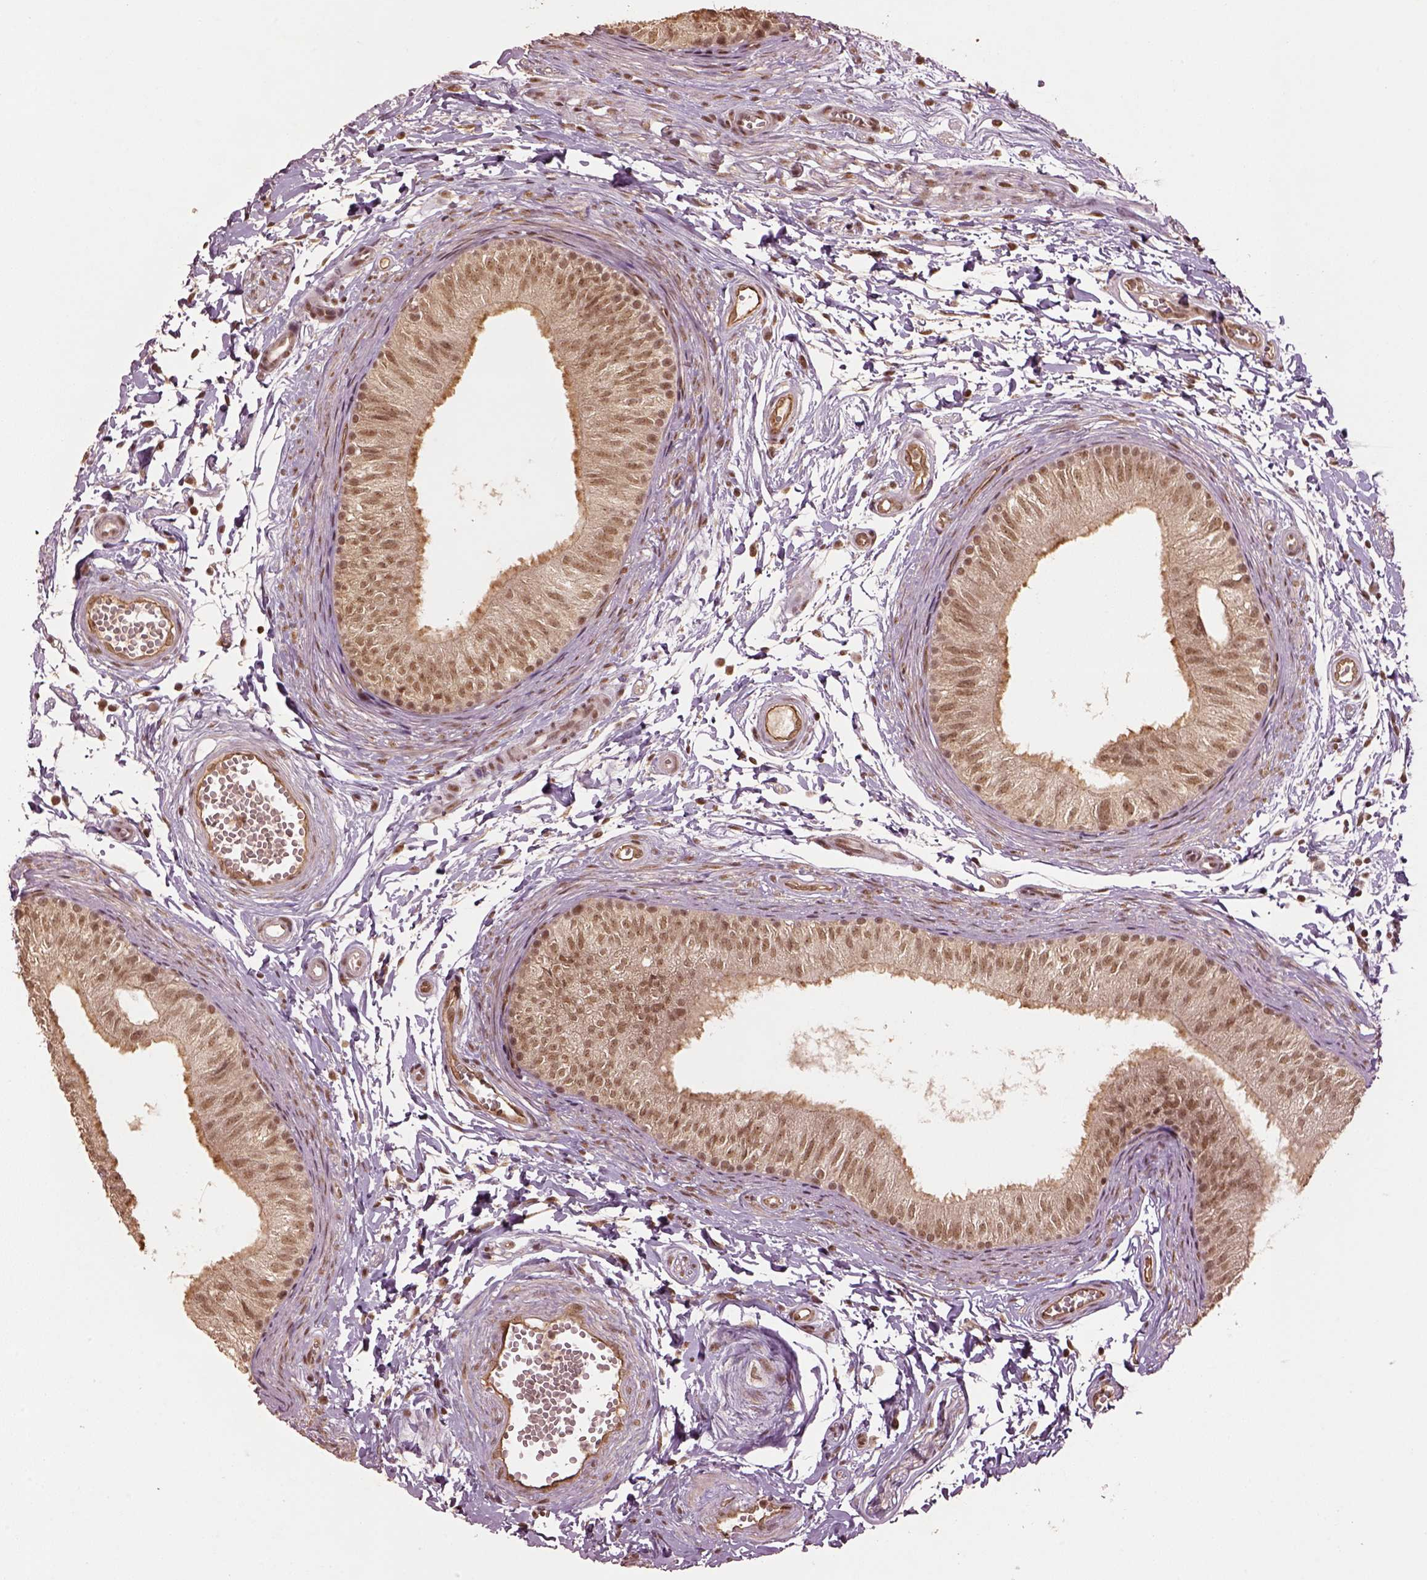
{"staining": {"intensity": "moderate", "quantity": ">75%", "location": "nuclear"}, "tissue": "epididymis", "cell_type": "Glandular cells", "image_type": "normal", "snomed": [{"axis": "morphology", "description": "Normal tissue, NOS"}, {"axis": "topography", "description": "Epididymis"}], "caption": "Protein analysis of benign epididymis shows moderate nuclear positivity in about >75% of glandular cells. The protein is stained brown, and the nuclei are stained in blue (DAB IHC with brightfield microscopy, high magnification).", "gene": "BRD9", "patient": {"sex": "male", "age": 22}}